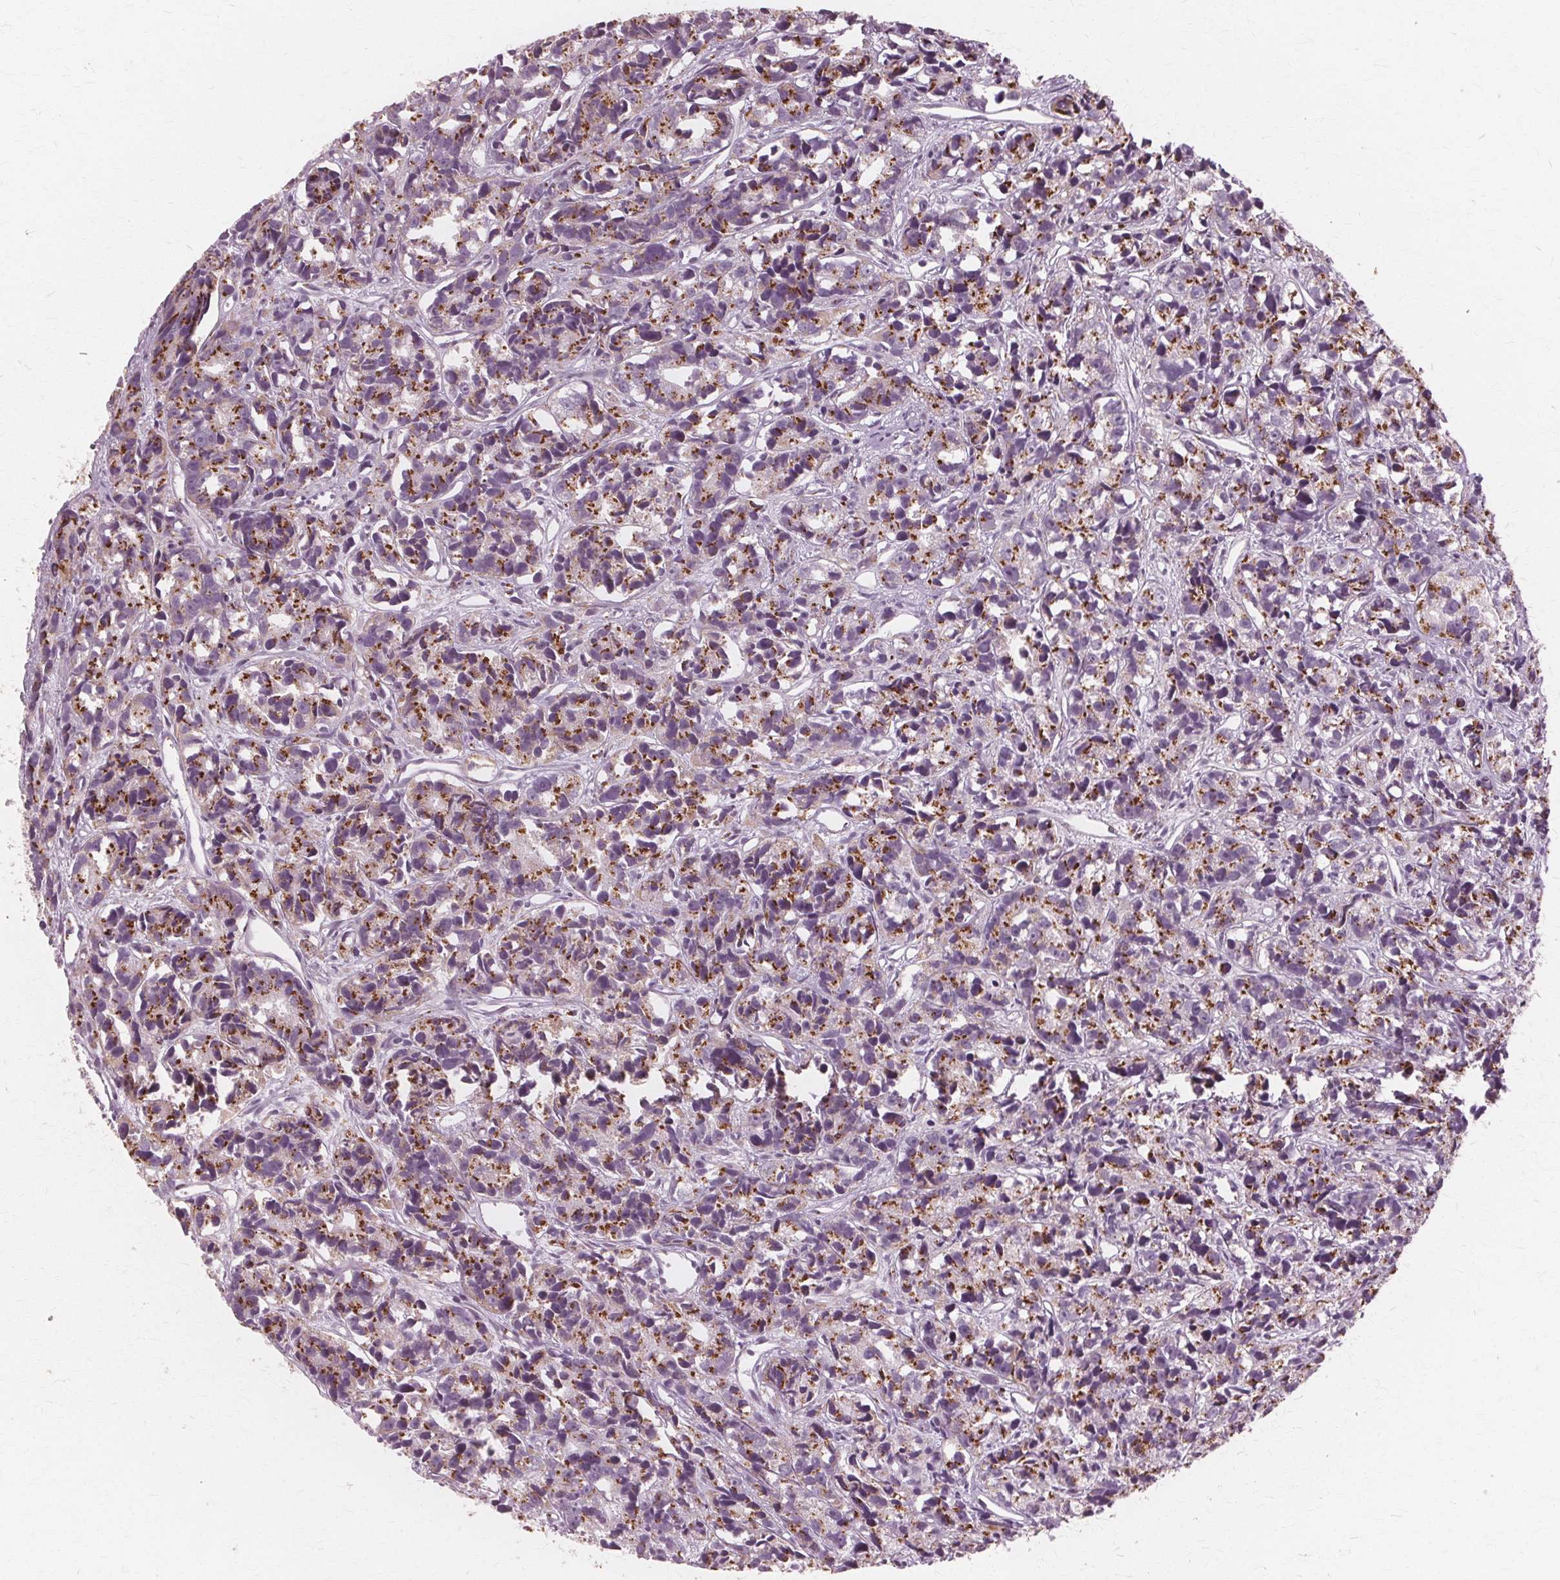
{"staining": {"intensity": "moderate", "quantity": "25%-75%", "location": "cytoplasmic/membranous"}, "tissue": "prostate cancer", "cell_type": "Tumor cells", "image_type": "cancer", "snomed": [{"axis": "morphology", "description": "Adenocarcinoma, High grade"}, {"axis": "topography", "description": "Prostate"}], "caption": "Moderate cytoplasmic/membranous expression is present in about 25%-75% of tumor cells in adenocarcinoma (high-grade) (prostate). (DAB (3,3'-diaminobenzidine) = brown stain, brightfield microscopy at high magnification).", "gene": "DNASE2", "patient": {"sex": "male", "age": 77}}